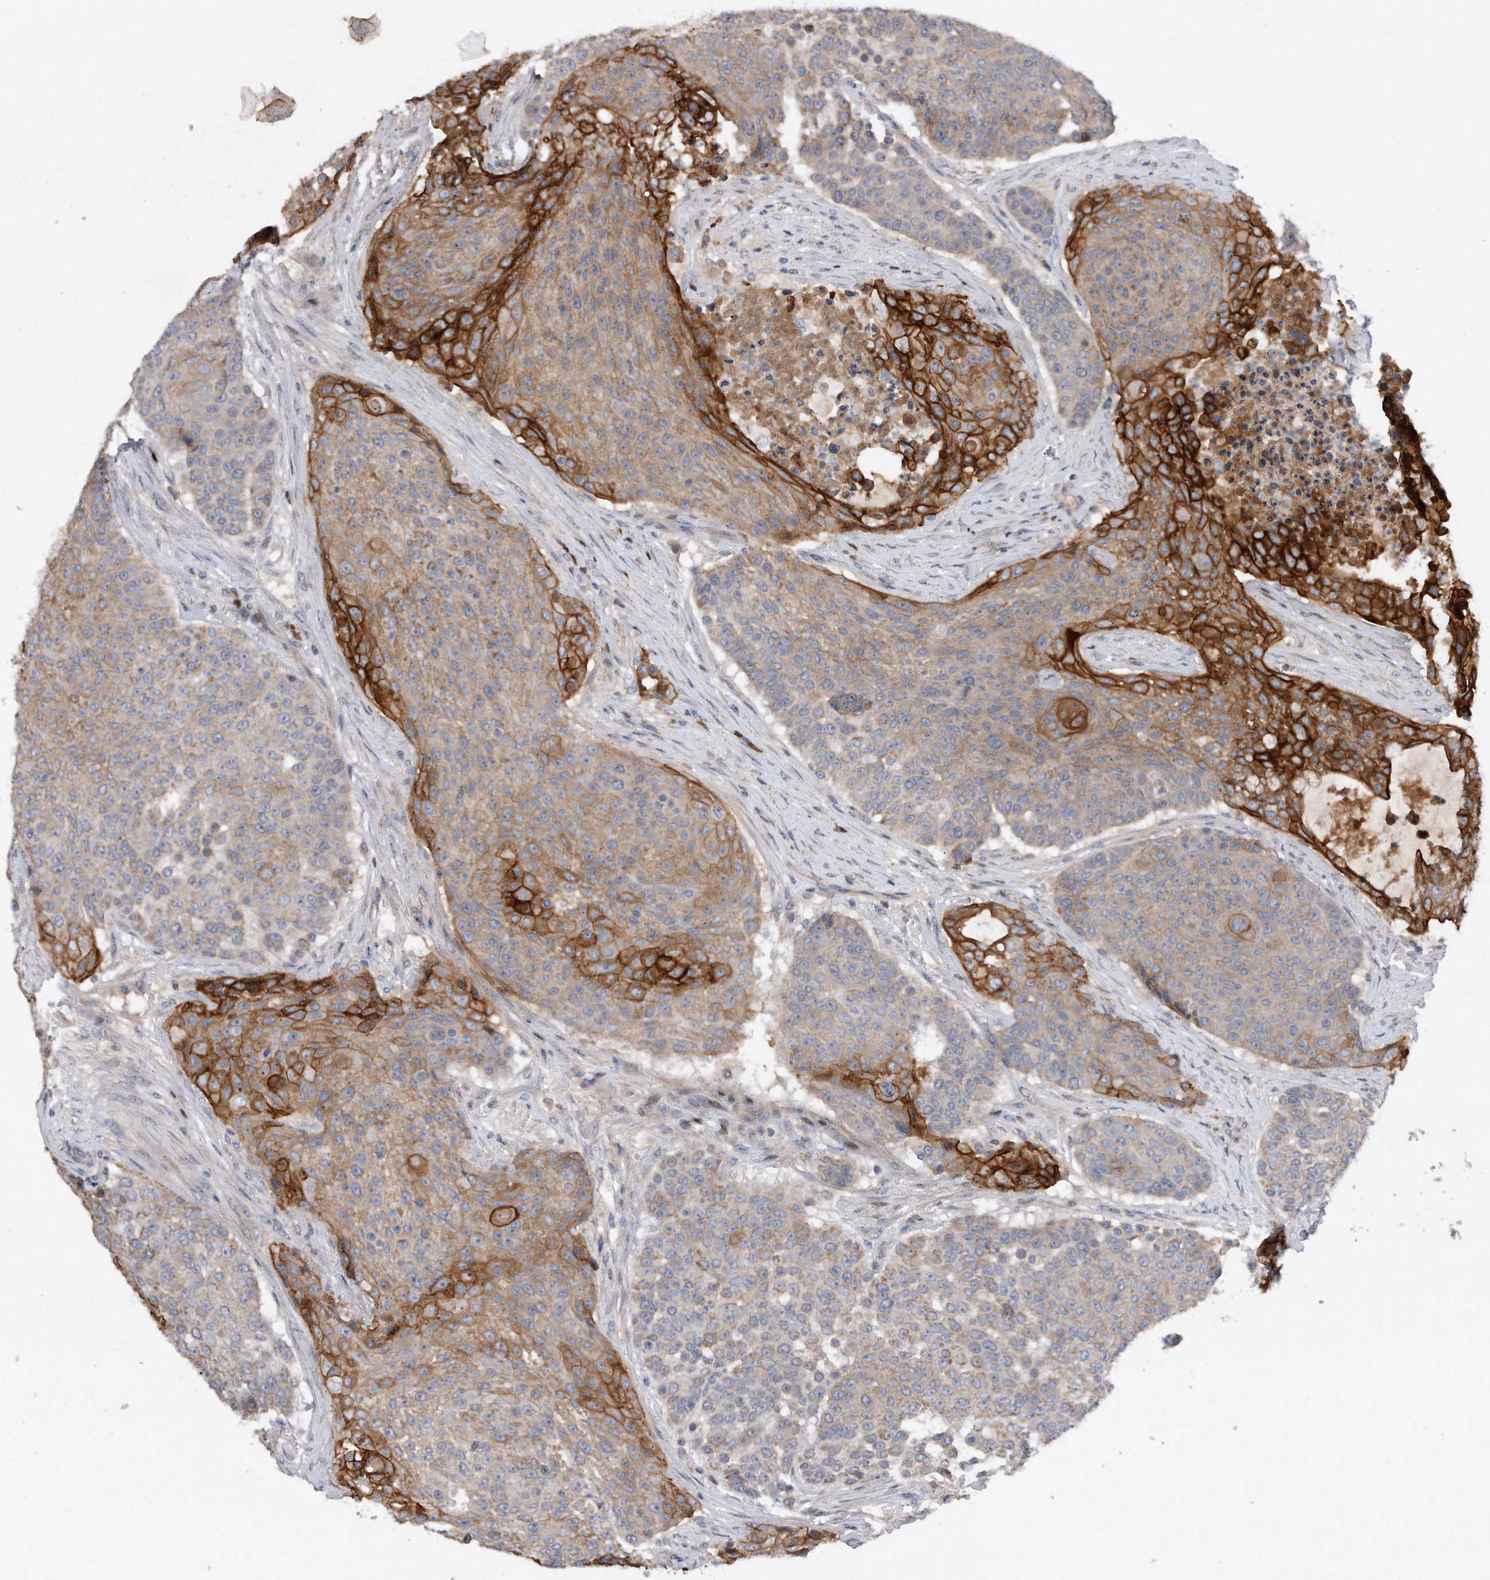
{"staining": {"intensity": "strong", "quantity": "<25%", "location": "cytoplasmic/membranous"}, "tissue": "urothelial cancer", "cell_type": "Tumor cells", "image_type": "cancer", "snomed": [{"axis": "morphology", "description": "Urothelial carcinoma, High grade"}, {"axis": "topography", "description": "Urinary bladder"}], "caption": "Strong cytoplasmic/membranous protein staining is present in approximately <25% of tumor cells in high-grade urothelial carcinoma.", "gene": "CDH12", "patient": {"sex": "female", "age": 63}}